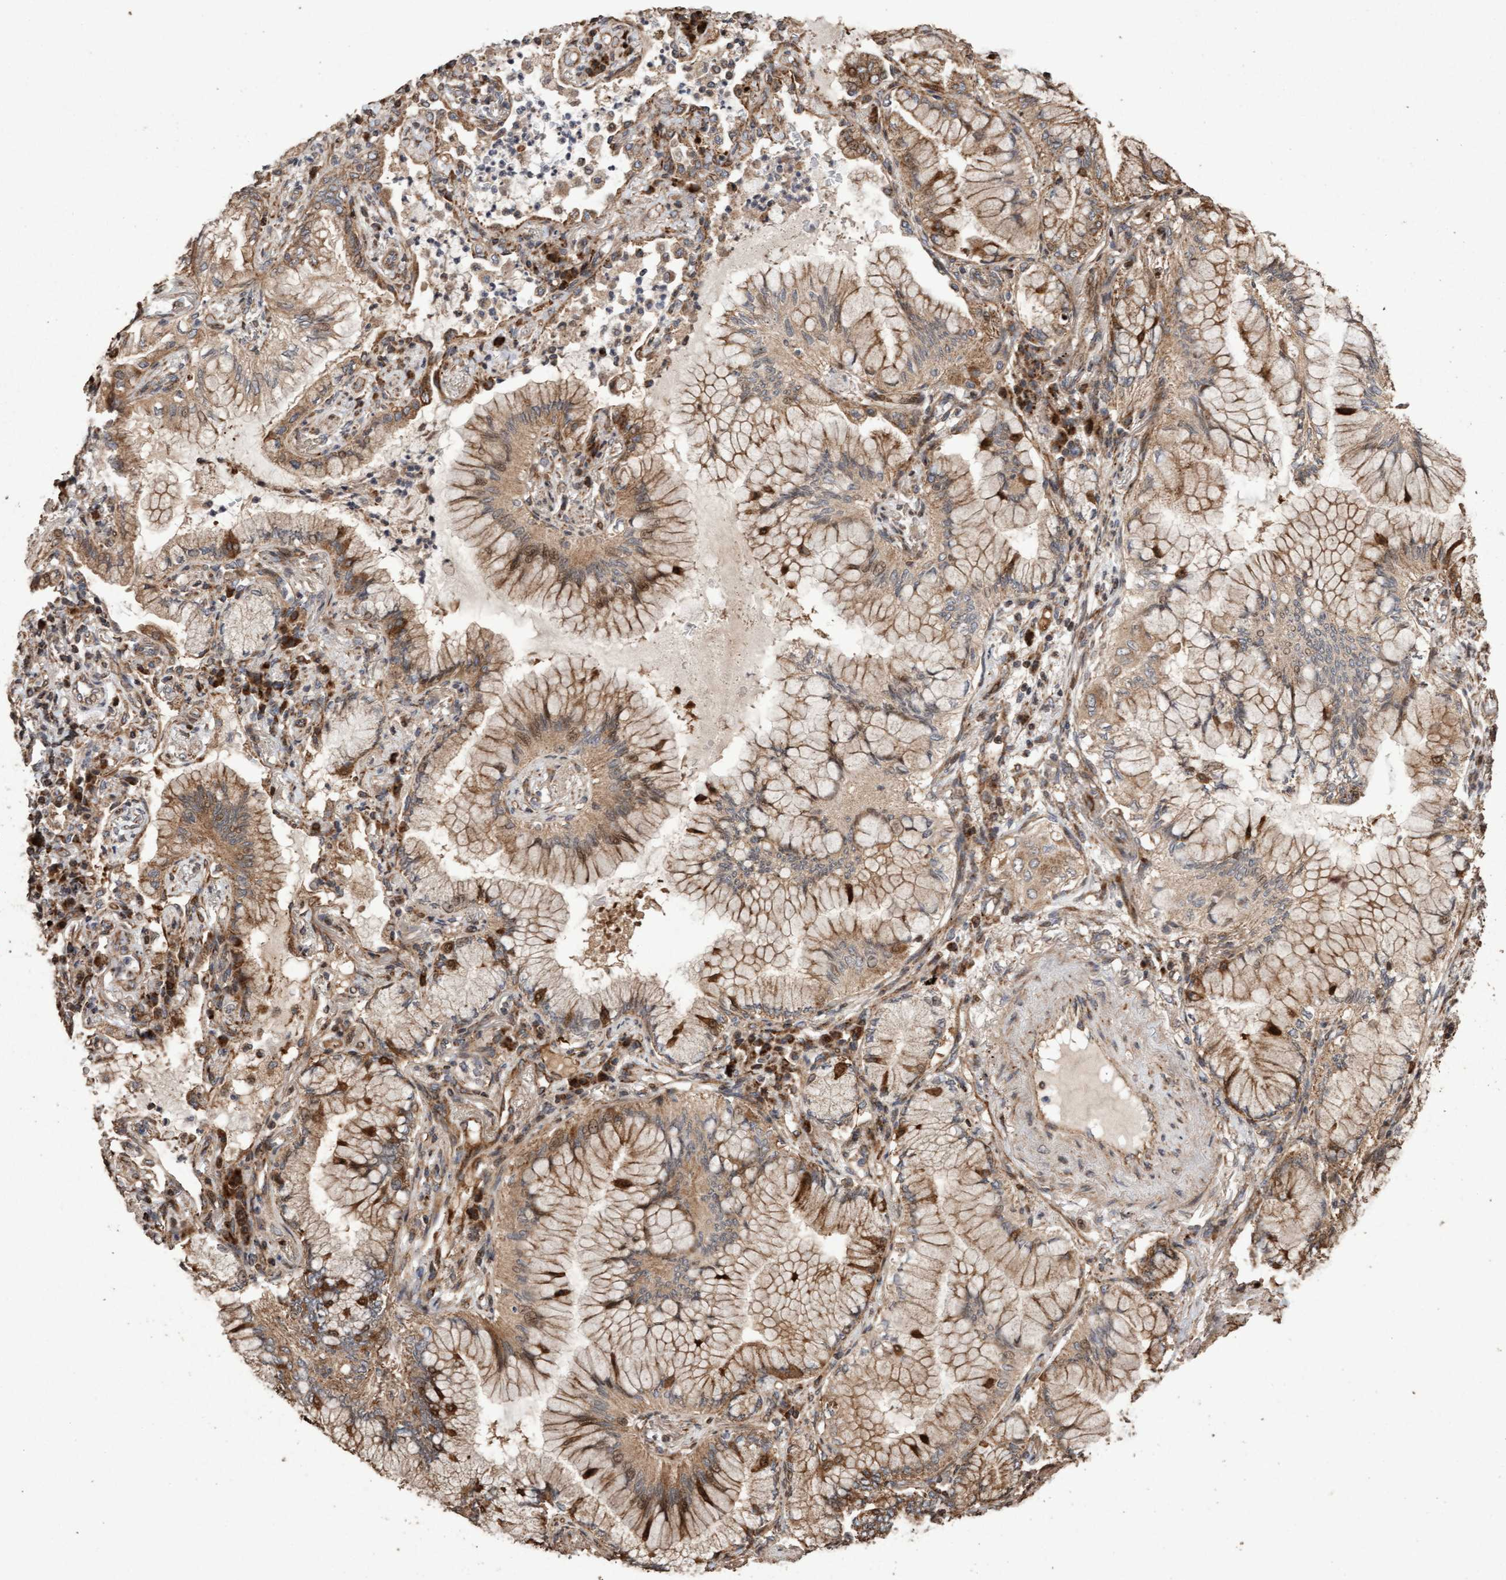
{"staining": {"intensity": "moderate", "quantity": ">75%", "location": "cytoplasmic/membranous"}, "tissue": "lung cancer", "cell_type": "Tumor cells", "image_type": "cancer", "snomed": [{"axis": "morphology", "description": "Adenocarcinoma, NOS"}, {"axis": "topography", "description": "Lung"}], "caption": "There is medium levels of moderate cytoplasmic/membranous staining in tumor cells of lung cancer (adenocarcinoma), as demonstrated by immunohistochemical staining (brown color).", "gene": "OSBP2", "patient": {"sex": "female", "age": 70}}